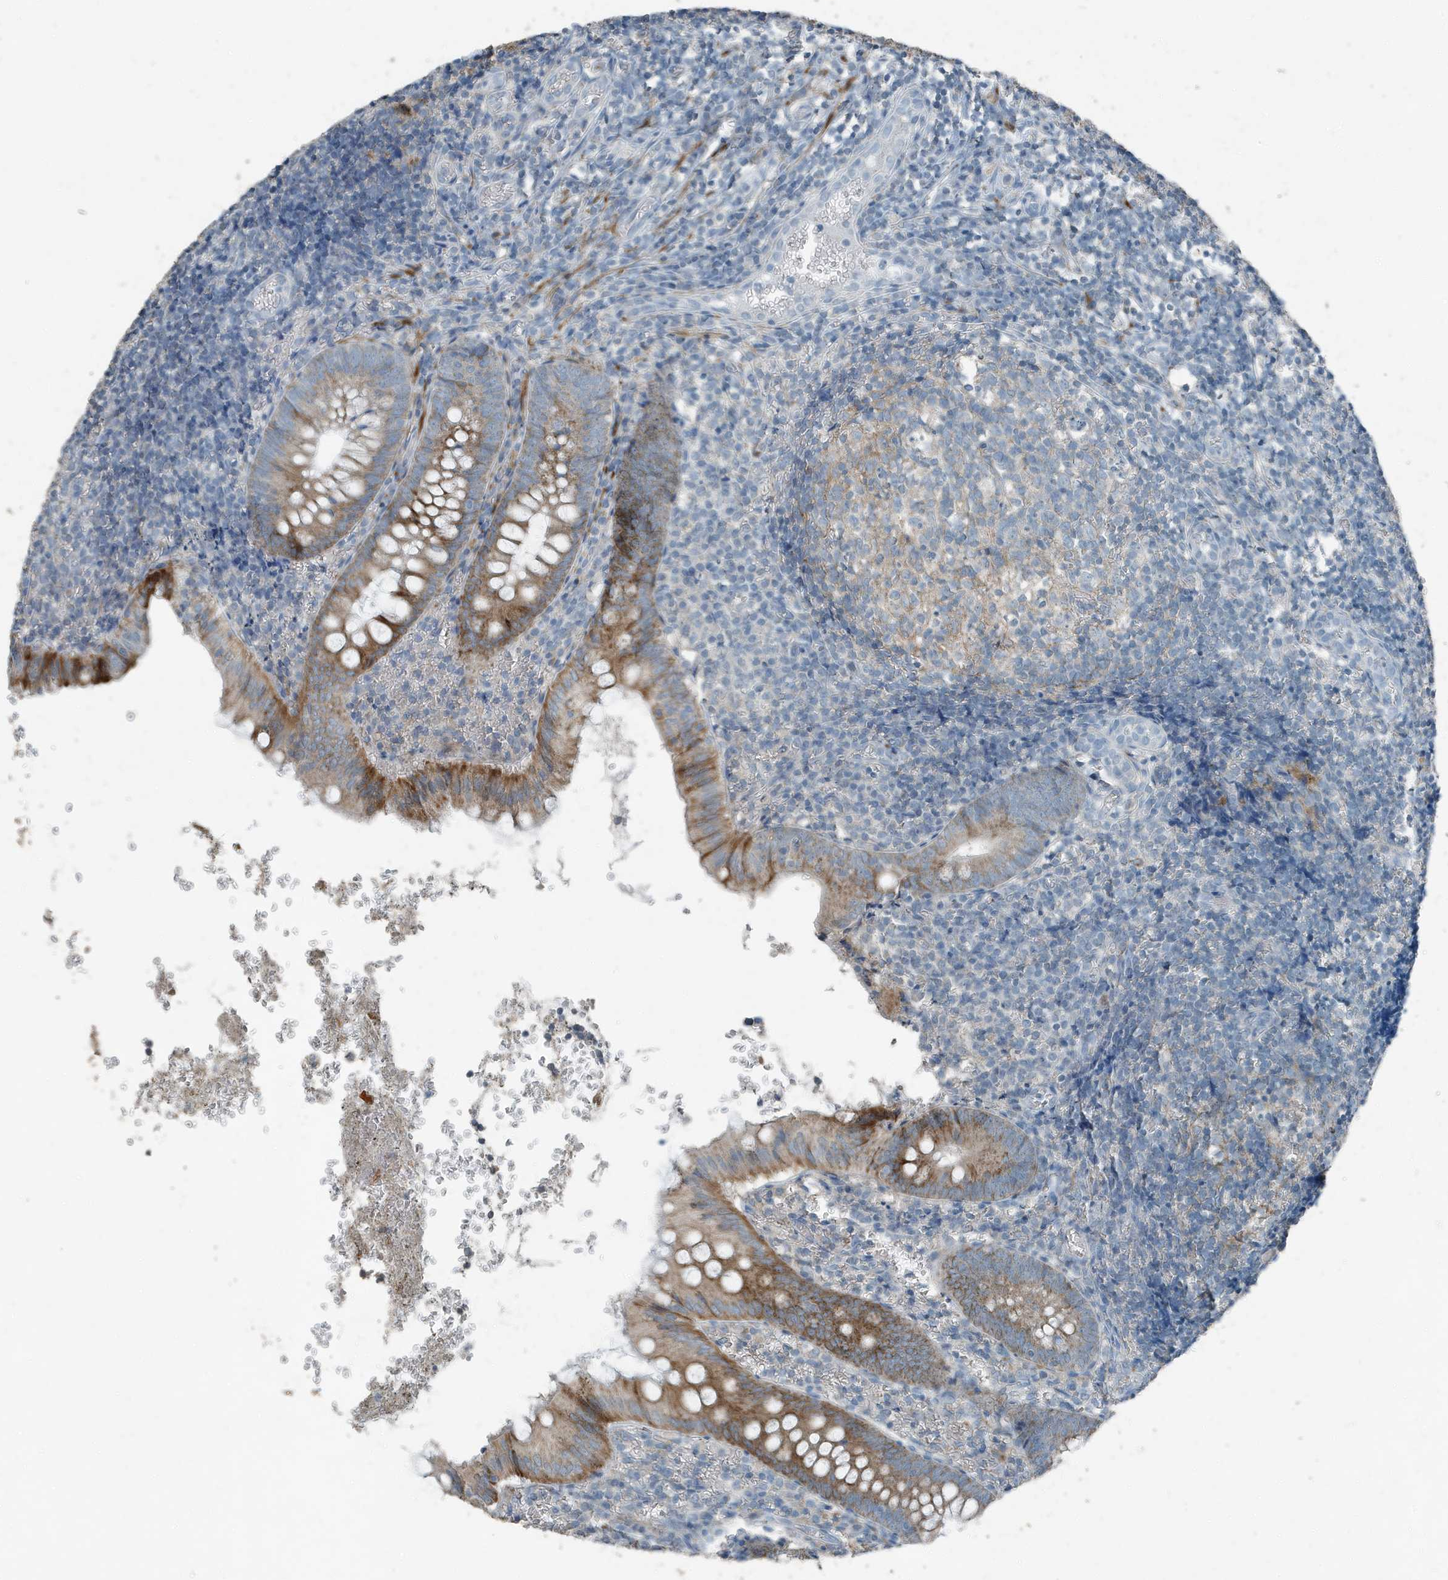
{"staining": {"intensity": "moderate", "quantity": ">75%", "location": "cytoplasmic/membranous"}, "tissue": "appendix", "cell_type": "Glandular cells", "image_type": "normal", "snomed": [{"axis": "morphology", "description": "Normal tissue, NOS"}, {"axis": "topography", "description": "Appendix"}], "caption": "Immunohistochemistry (IHC) micrograph of benign appendix: human appendix stained using immunohistochemistry (IHC) displays medium levels of moderate protein expression localized specifically in the cytoplasmic/membranous of glandular cells, appearing as a cytoplasmic/membranous brown color.", "gene": "FAM162A", "patient": {"sex": "male", "age": 8}}